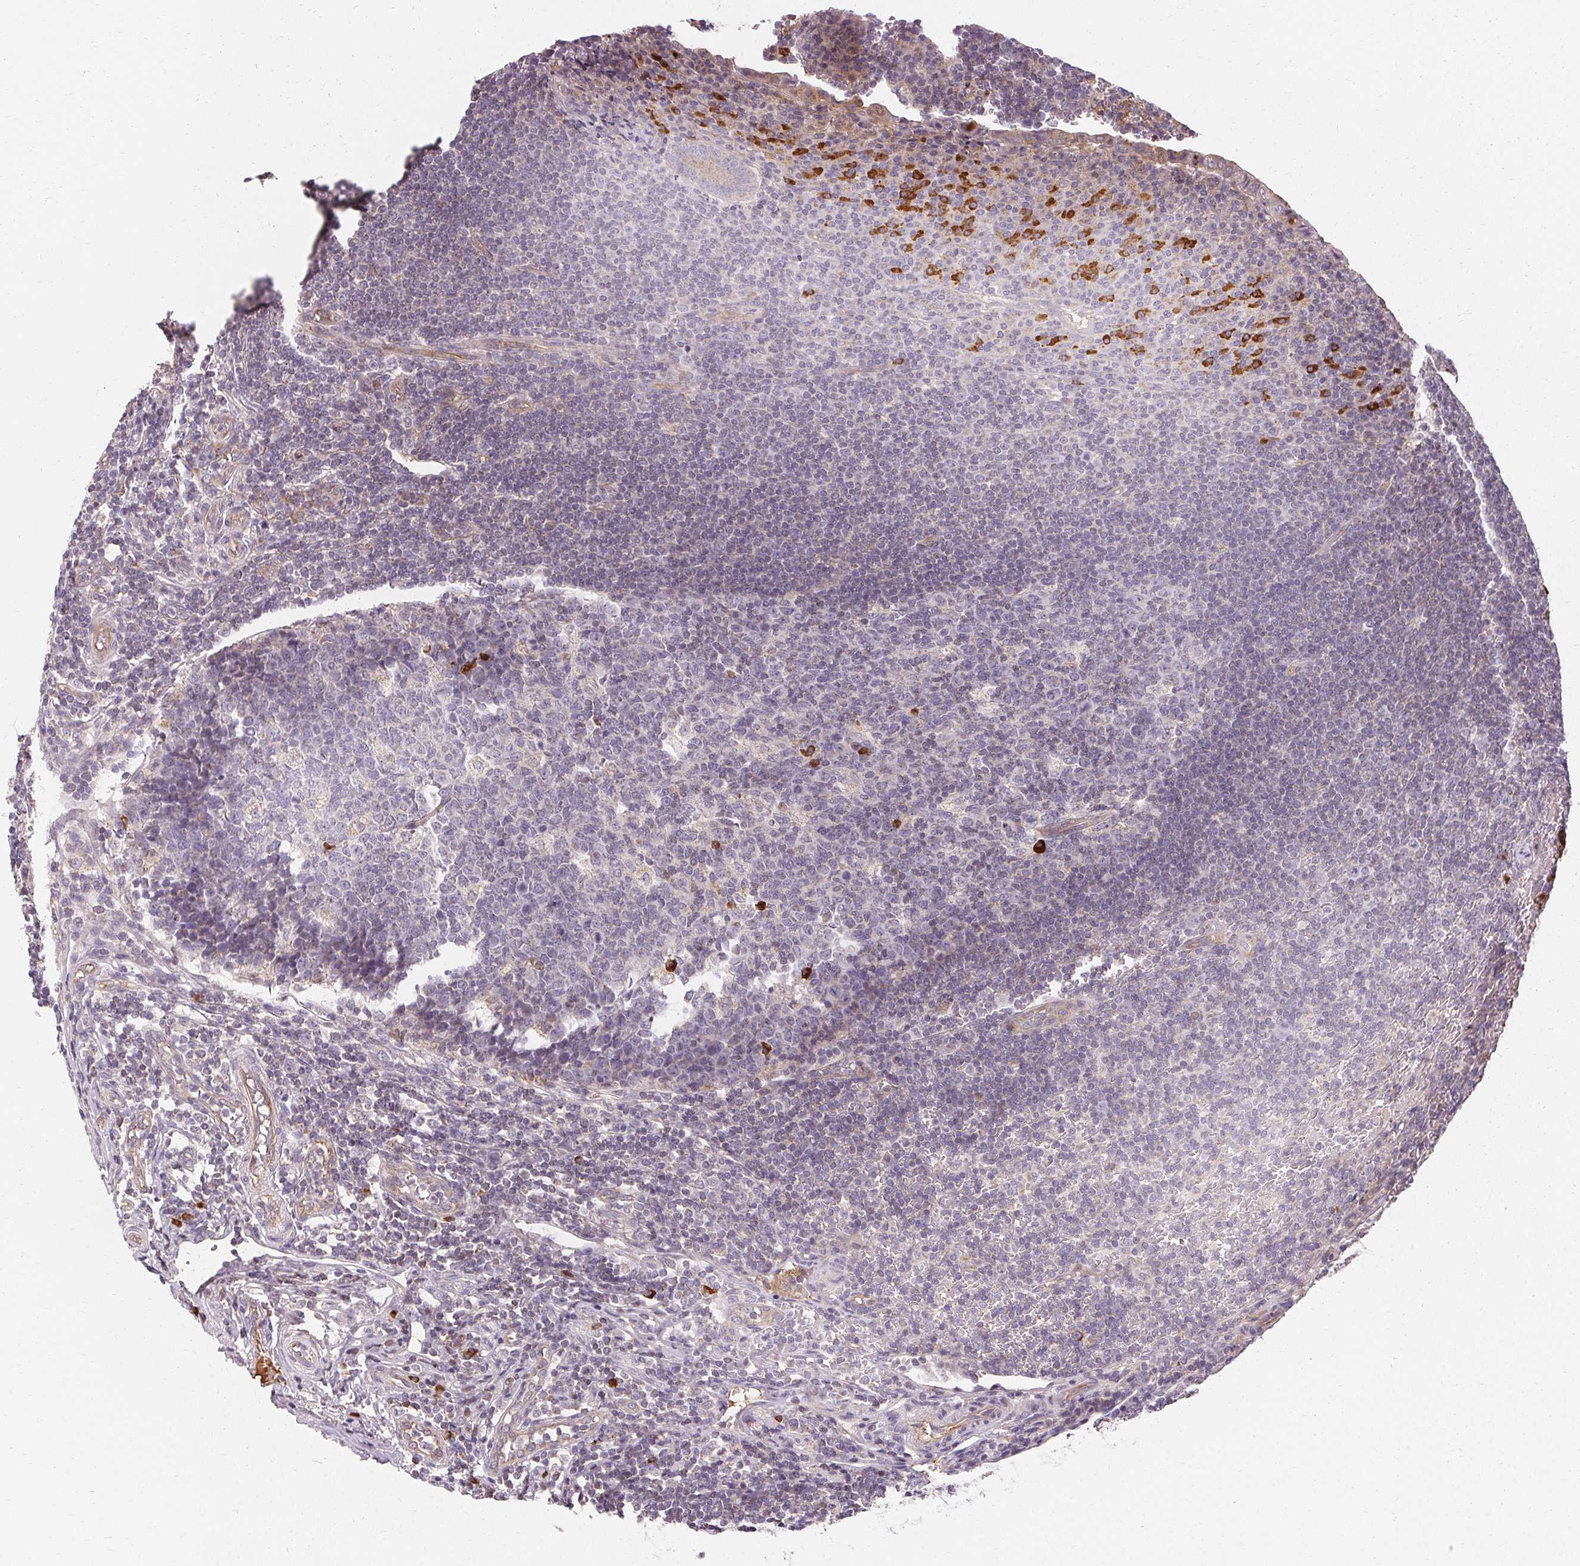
{"staining": {"intensity": "weak", "quantity": ">75%", "location": "cytoplasmic/membranous"}, "tissue": "appendix", "cell_type": "Glandular cells", "image_type": "normal", "snomed": [{"axis": "morphology", "description": "Normal tissue, NOS"}, {"axis": "topography", "description": "Appendix"}], "caption": "Immunohistochemistry (IHC) of benign appendix demonstrates low levels of weak cytoplasmic/membranous positivity in about >75% of glandular cells.", "gene": "APLP1", "patient": {"sex": "male", "age": 18}}